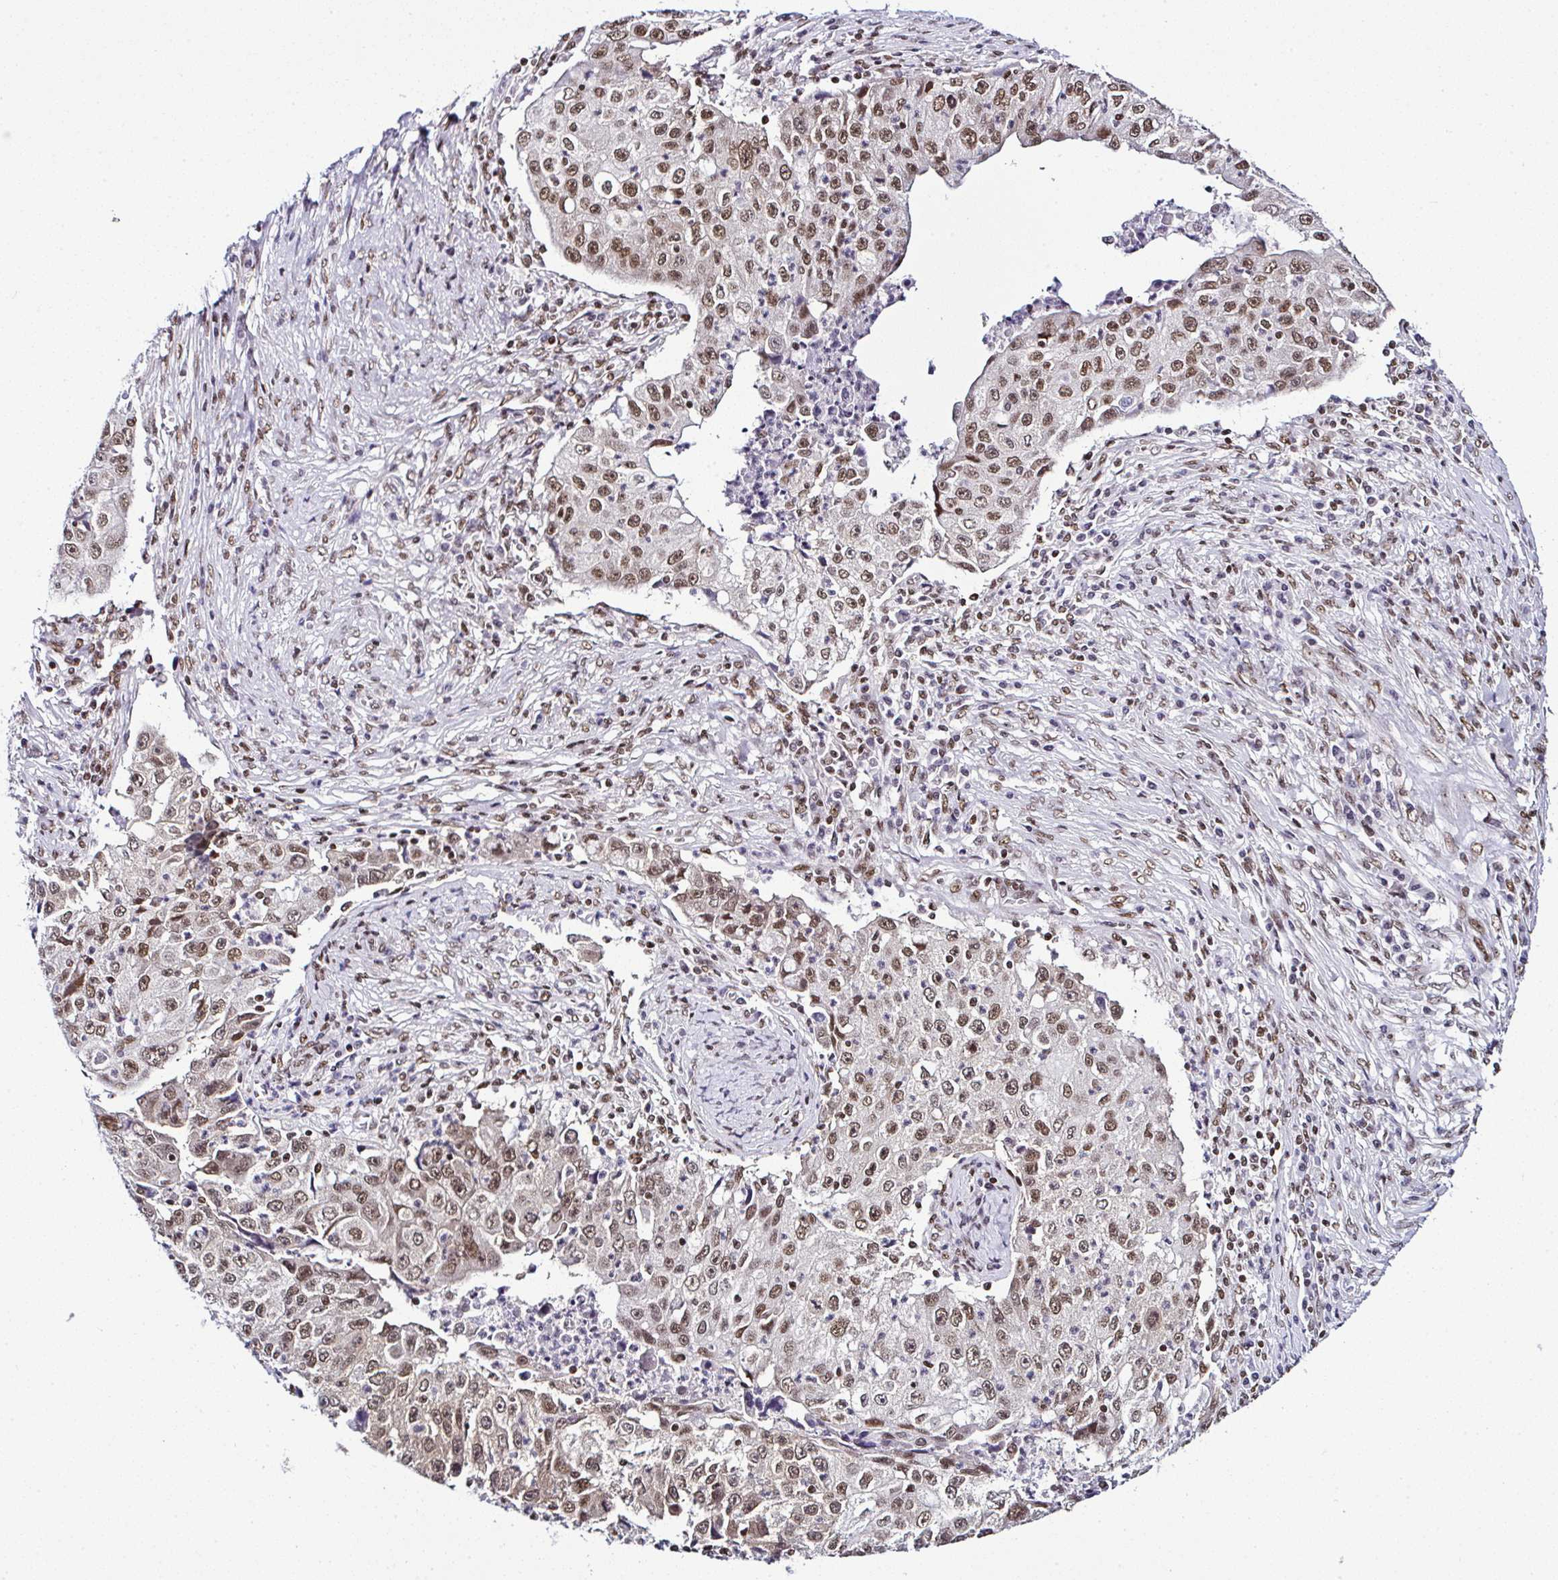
{"staining": {"intensity": "moderate", "quantity": ">75%", "location": "nuclear"}, "tissue": "lung cancer", "cell_type": "Tumor cells", "image_type": "cancer", "snomed": [{"axis": "morphology", "description": "Squamous cell carcinoma, NOS"}, {"axis": "topography", "description": "Lung"}], "caption": "Immunohistochemical staining of human lung squamous cell carcinoma shows moderate nuclear protein staining in about >75% of tumor cells.", "gene": "DR1", "patient": {"sex": "male", "age": 64}}